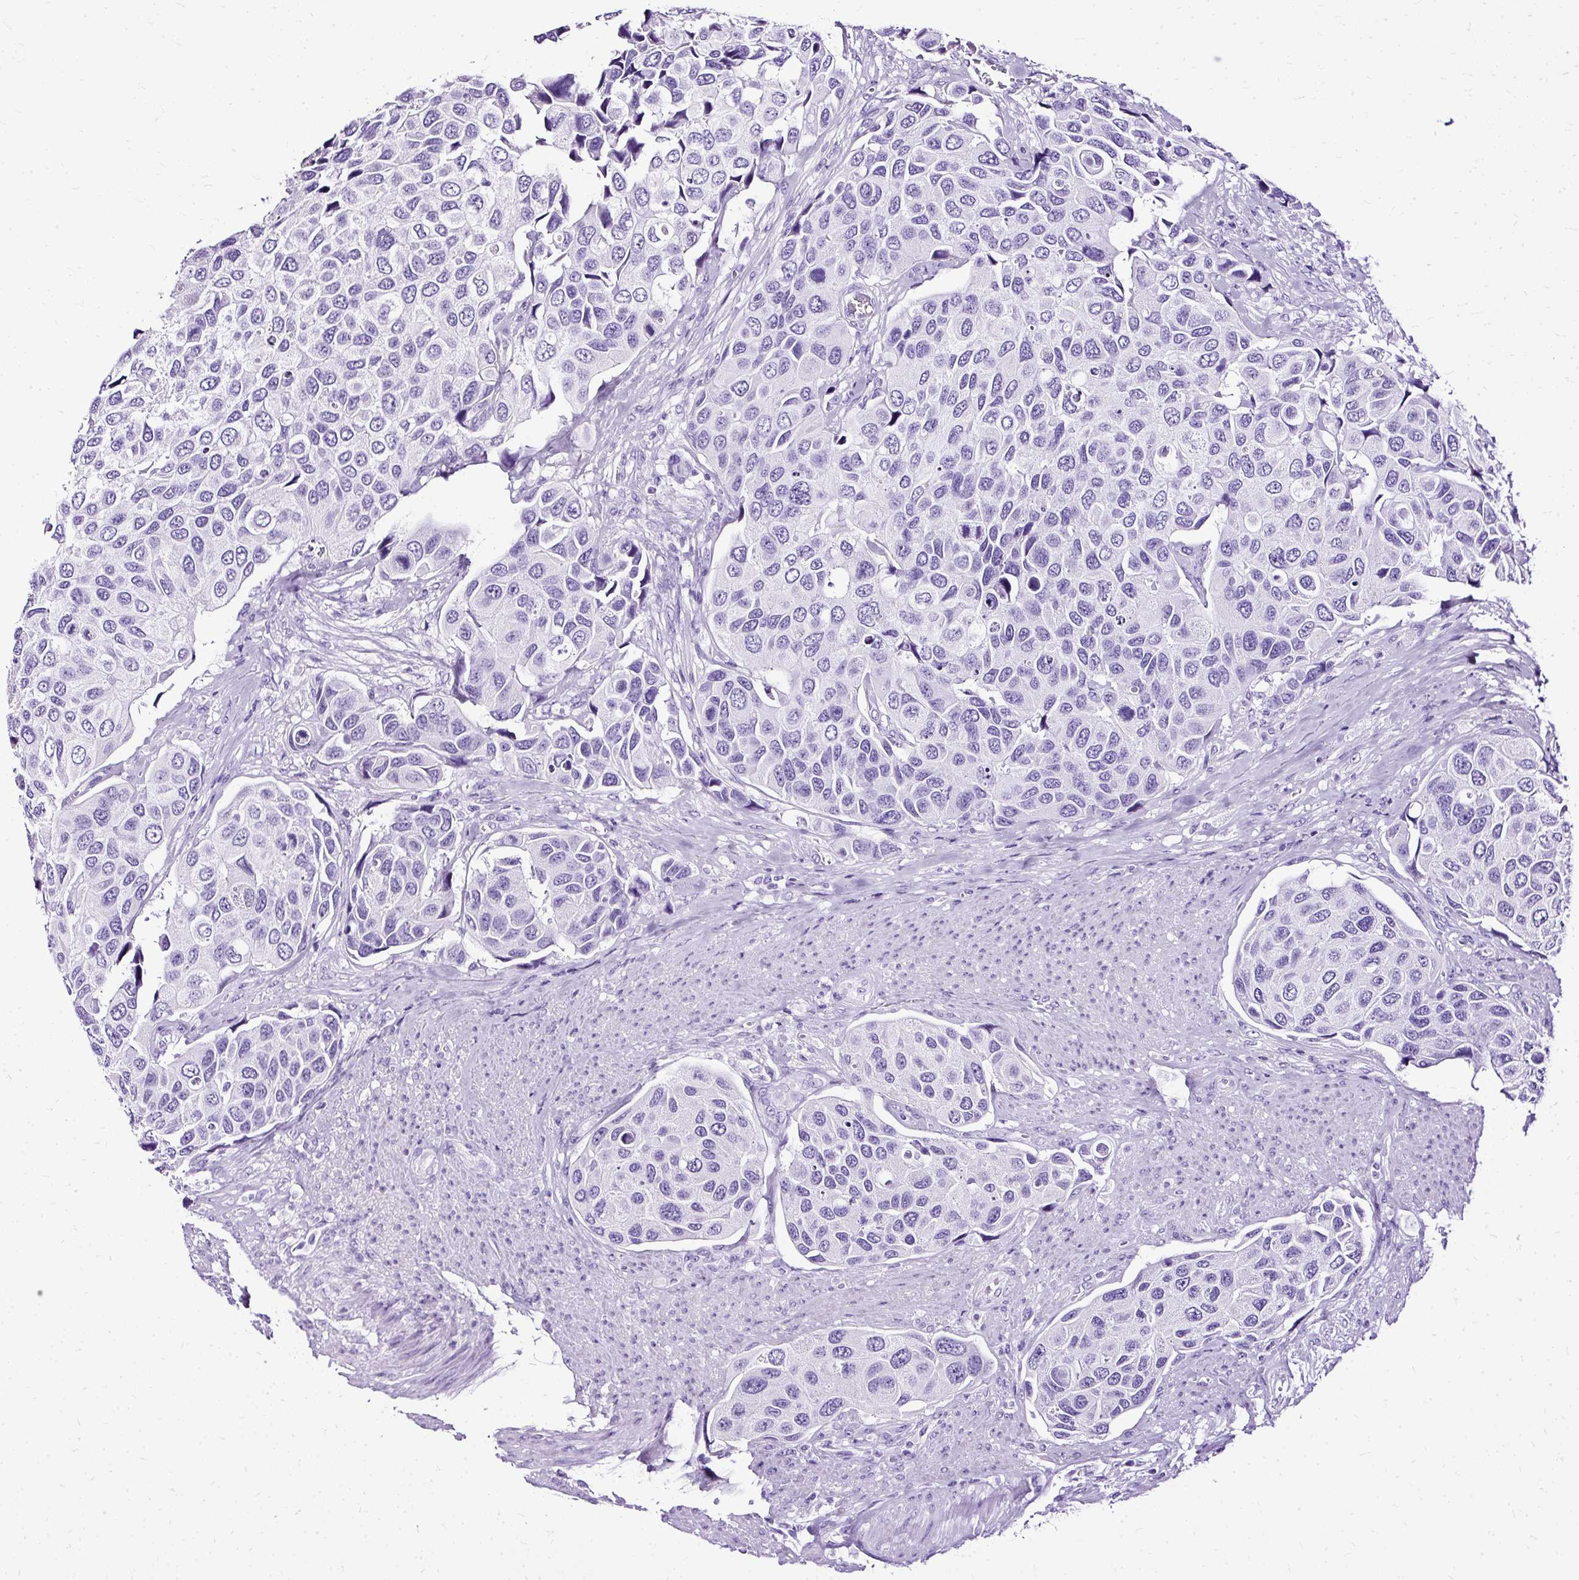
{"staining": {"intensity": "negative", "quantity": "none", "location": "none"}, "tissue": "urothelial cancer", "cell_type": "Tumor cells", "image_type": "cancer", "snomed": [{"axis": "morphology", "description": "Urothelial carcinoma, High grade"}, {"axis": "topography", "description": "Urinary bladder"}], "caption": "IHC micrograph of neoplastic tissue: urothelial cancer stained with DAB (3,3'-diaminobenzidine) displays no significant protein staining in tumor cells. (Stains: DAB immunohistochemistry (IHC) with hematoxylin counter stain, Microscopy: brightfield microscopy at high magnification).", "gene": "SLC8A2", "patient": {"sex": "male", "age": 74}}